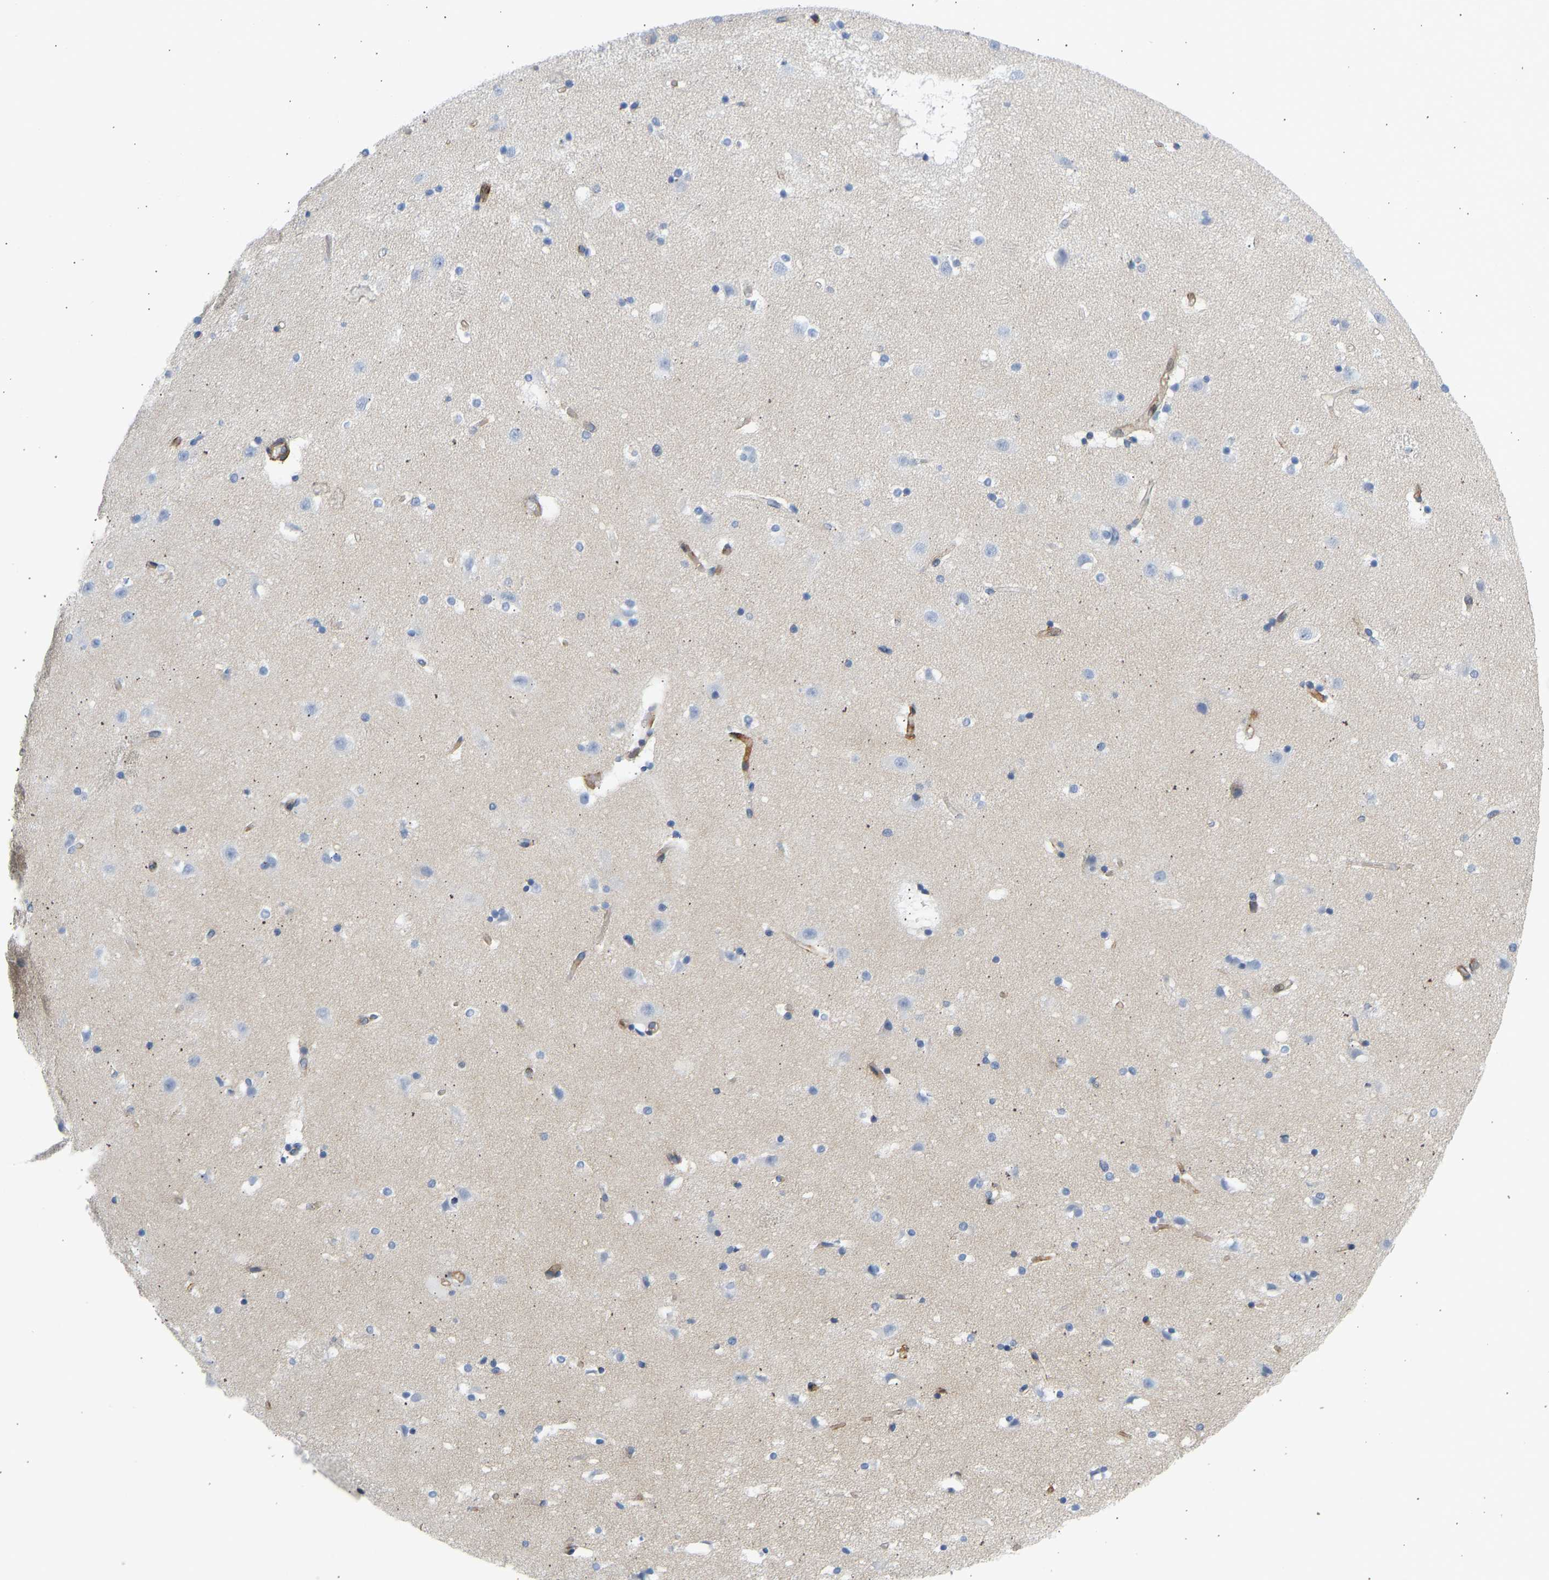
{"staining": {"intensity": "negative", "quantity": "none", "location": "none"}, "tissue": "caudate", "cell_type": "Glial cells", "image_type": "normal", "snomed": [{"axis": "morphology", "description": "Normal tissue, NOS"}, {"axis": "topography", "description": "Lateral ventricle wall"}], "caption": "Benign caudate was stained to show a protein in brown. There is no significant positivity in glial cells. The staining was performed using DAB (3,3'-diaminobenzidine) to visualize the protein expression in brown, while the nuclei were stained in blue with hematoxylin (Magnification: 20x).", "gene": "SLC30A7", "patient": {"sex": "male", "age": 45}}